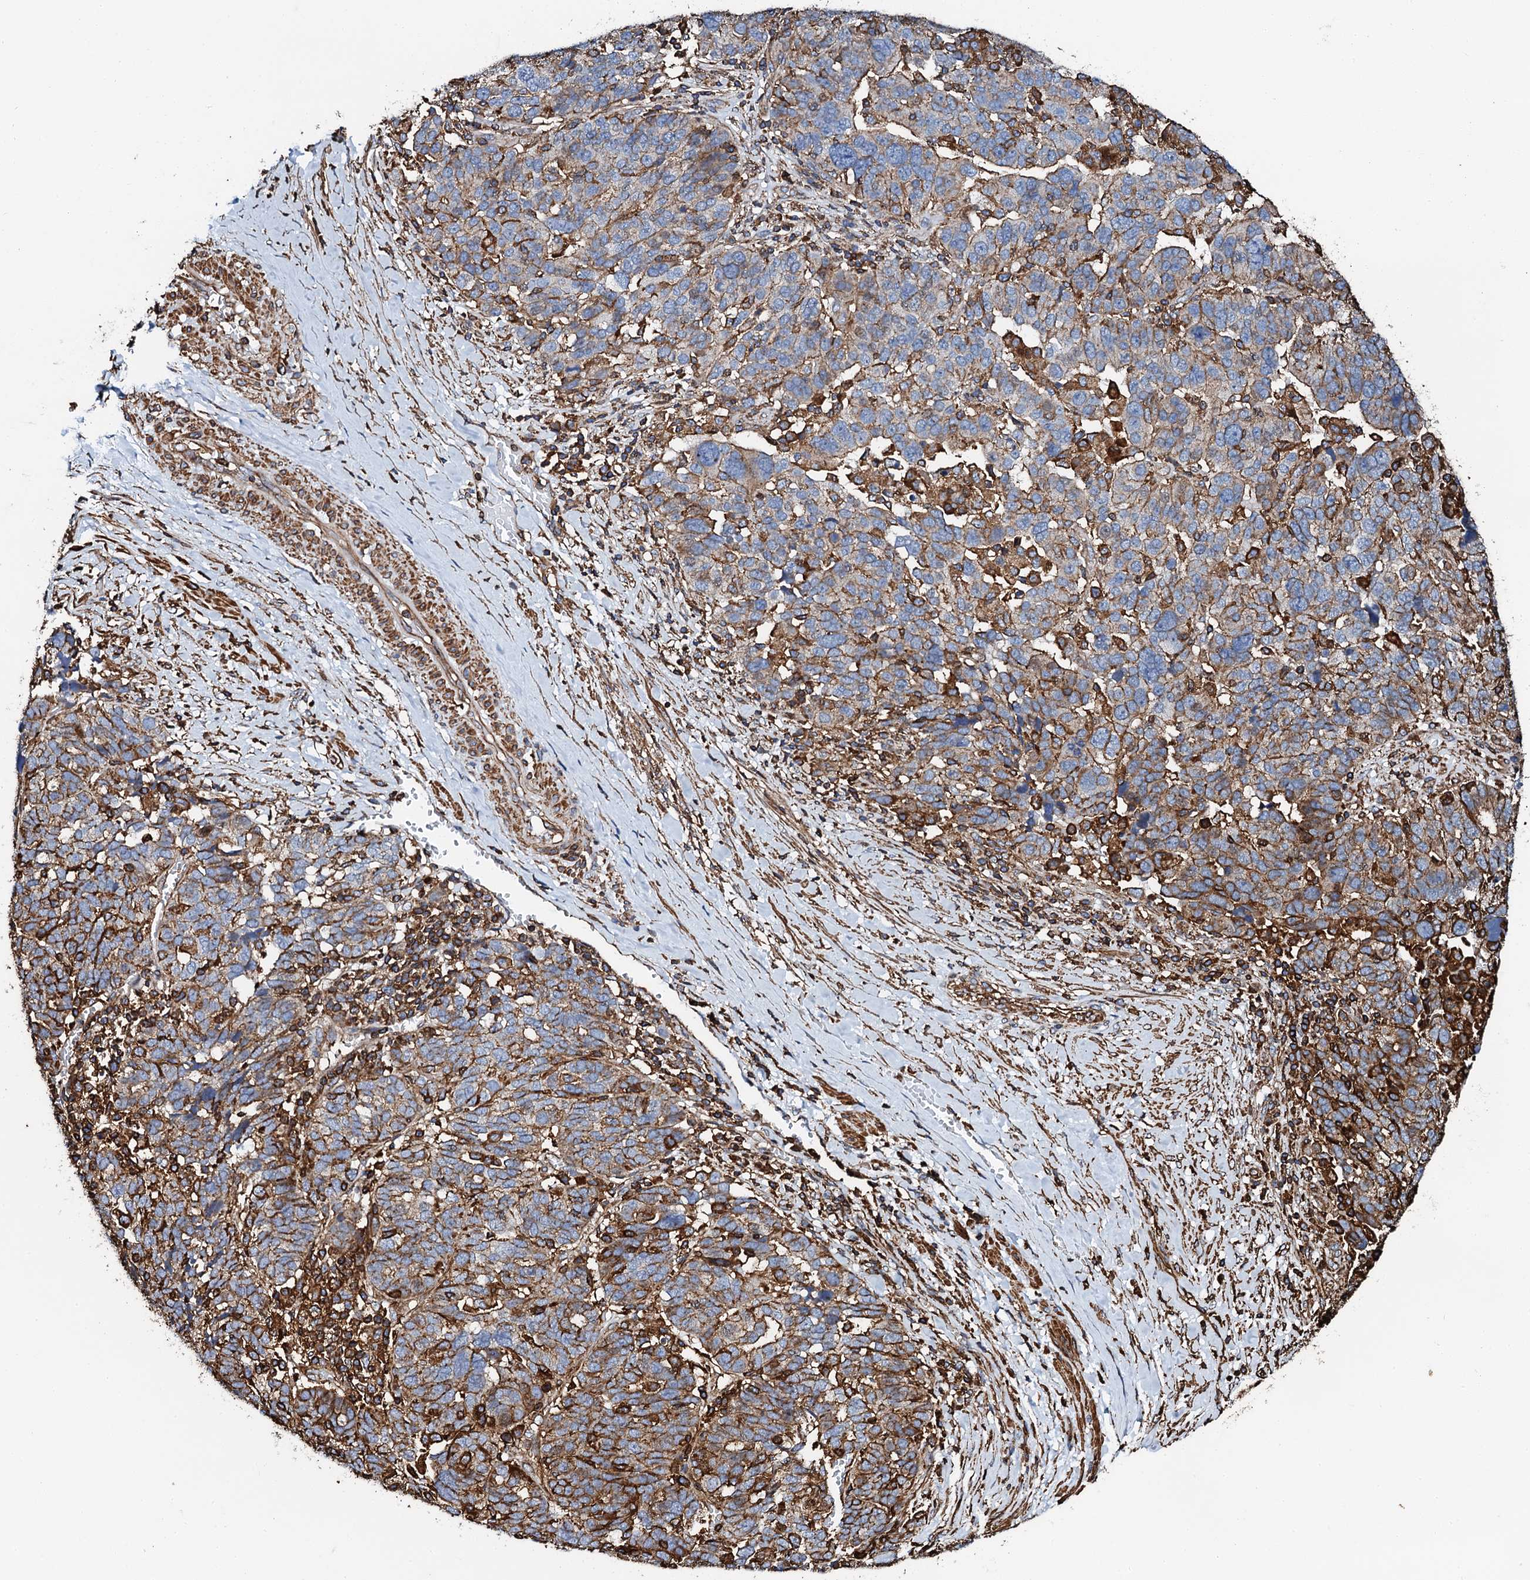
{"staining": {"intensity": "moderate", "quantity": ">75%", "location": "cytoplasmic/membranous"}, "tissue": "ovarian cancer", "cell_type": "Tumor cells", "image_type": "cancer", "snomed": [{"axis": "morphology", "description": "Cystadenocarcinoma, serous, NOS"}, {"axis": "topography", "description": "Ovary"}], "caption": "Protein staining displays moderate cytoplasmic/membranous staining in approximately >75% of tumor cells in ovarian cancer (serous cystadenocarcinoma).", "gene": "INTS10", "patient": {"sex": "female", "age": 59}}